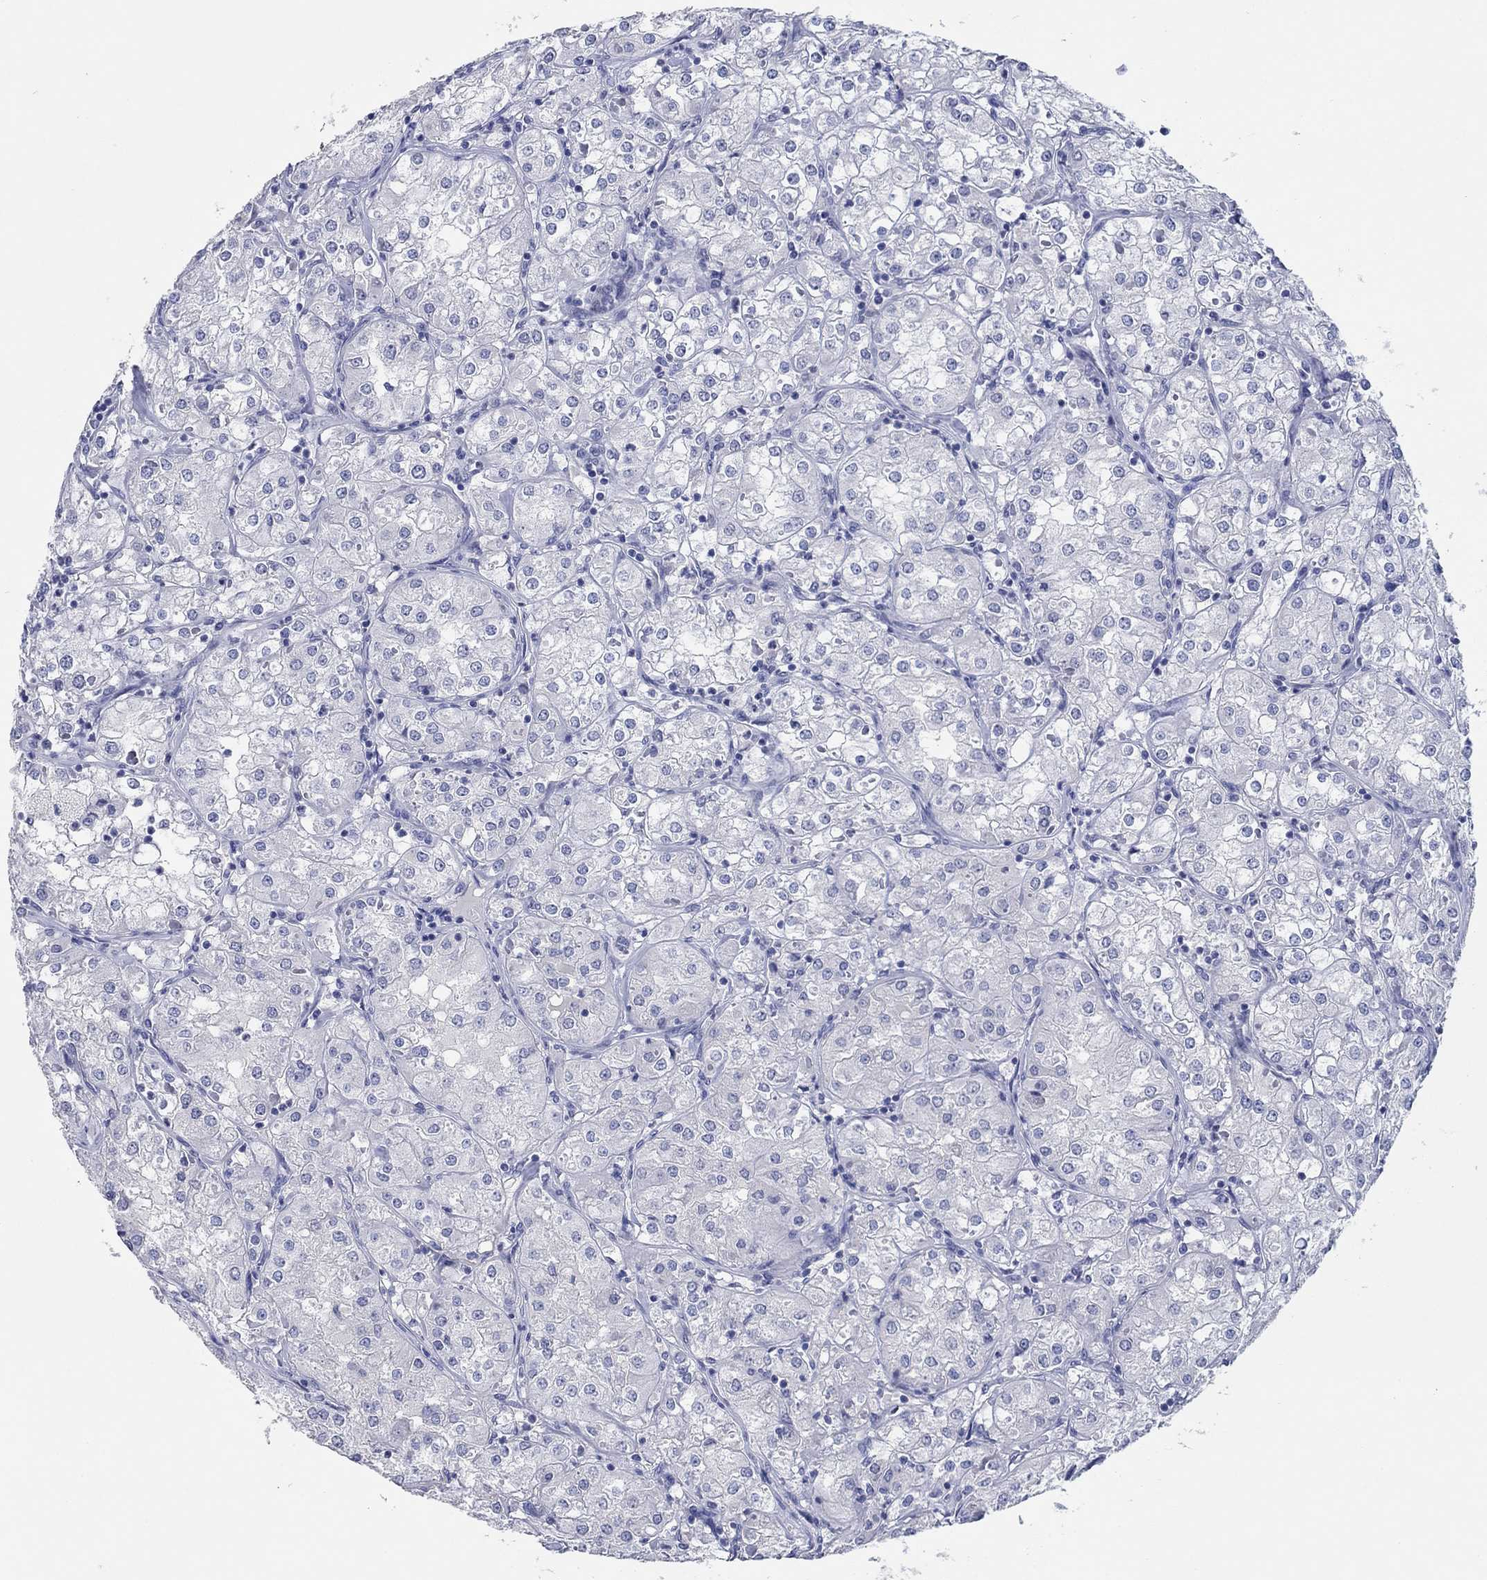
{"staining": {"intensity": "negative", "quantity": "none", "location": "none"}, "tissue": "renal cancer", "cell_type": "Tumor cells", "image_type": "cancer", "snomed": [{"axis": "morphology", "description": "Adenocarcinoma, NOS"}, {"axis": "topography", "description": "Kidney"}], "caption": "DAB (3,3'-diaminobenzidine) immunohistochemical staining of human renal adenocarcinoma exhibits no significant expression in tumor cells. (Brightfield microscopy of DAB (3,3'-diaminobenzidine) immunohistochemistry (IHC) at high magnification).", "gene": "POU5F1", "patient": {"sex": "male", "age": 77}}